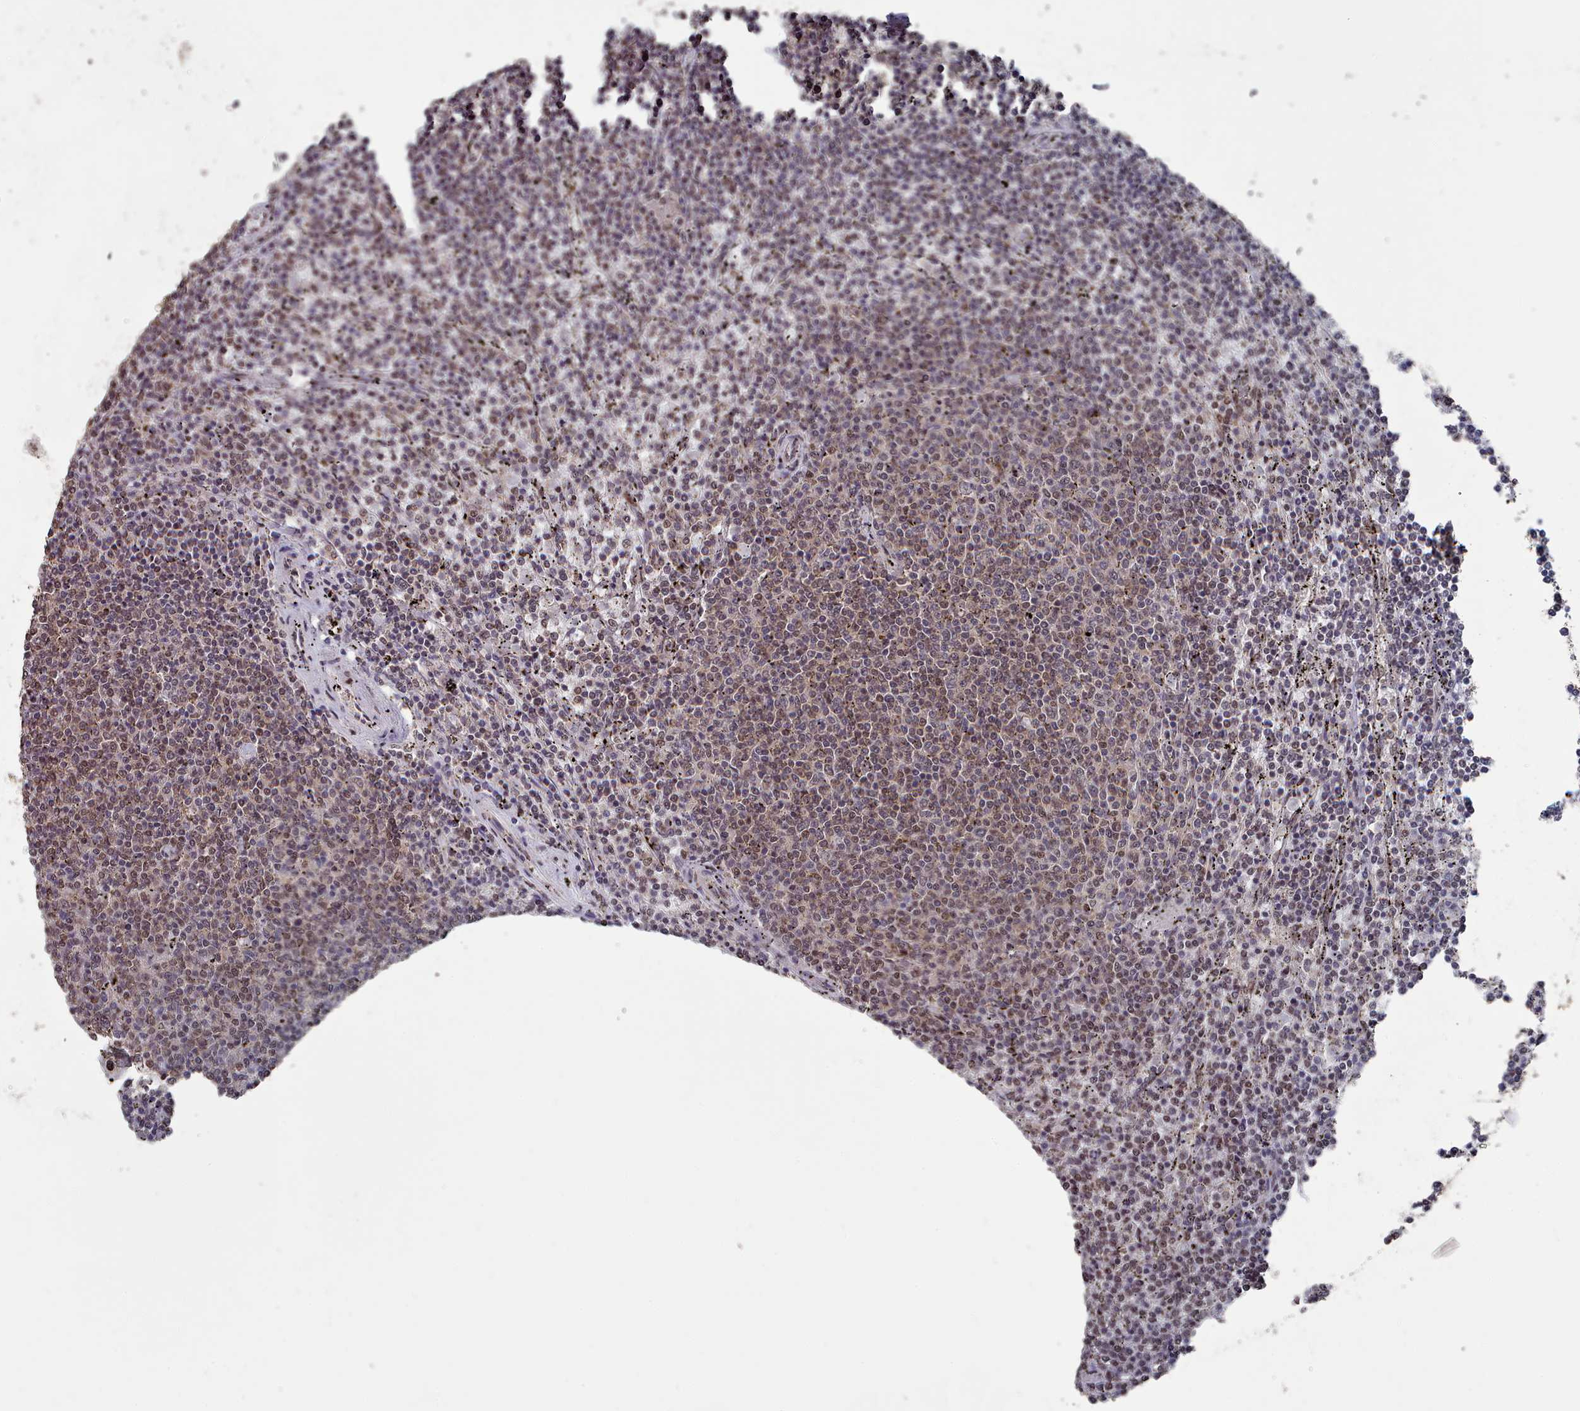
{"staining": {"intensity": "weak", "quantity": "25%-75%", "location": "nuclear"}, "tissue": "lymphoma", "cell_type": "Tumor cells", "image_type": "cancer", "snomed": [{"axis": "morphology", "description": "Malignant lymphoma, non-Hodgkin's type, Low grade"}, {"axis": "topography", "description": "Spleen"}], "caption": "Weak nuclear positivity is identified in approximately 25%-75% of tumor cells in malignant lymphoma, non-Hodgkin's type (low-grade). (DAB (3,3'-diaminobenzidine) IHC, brown staining for protein, blue staining for nuclei).", "gene": "PNRC2", "patient": {"sex": "female", "age": 50}}